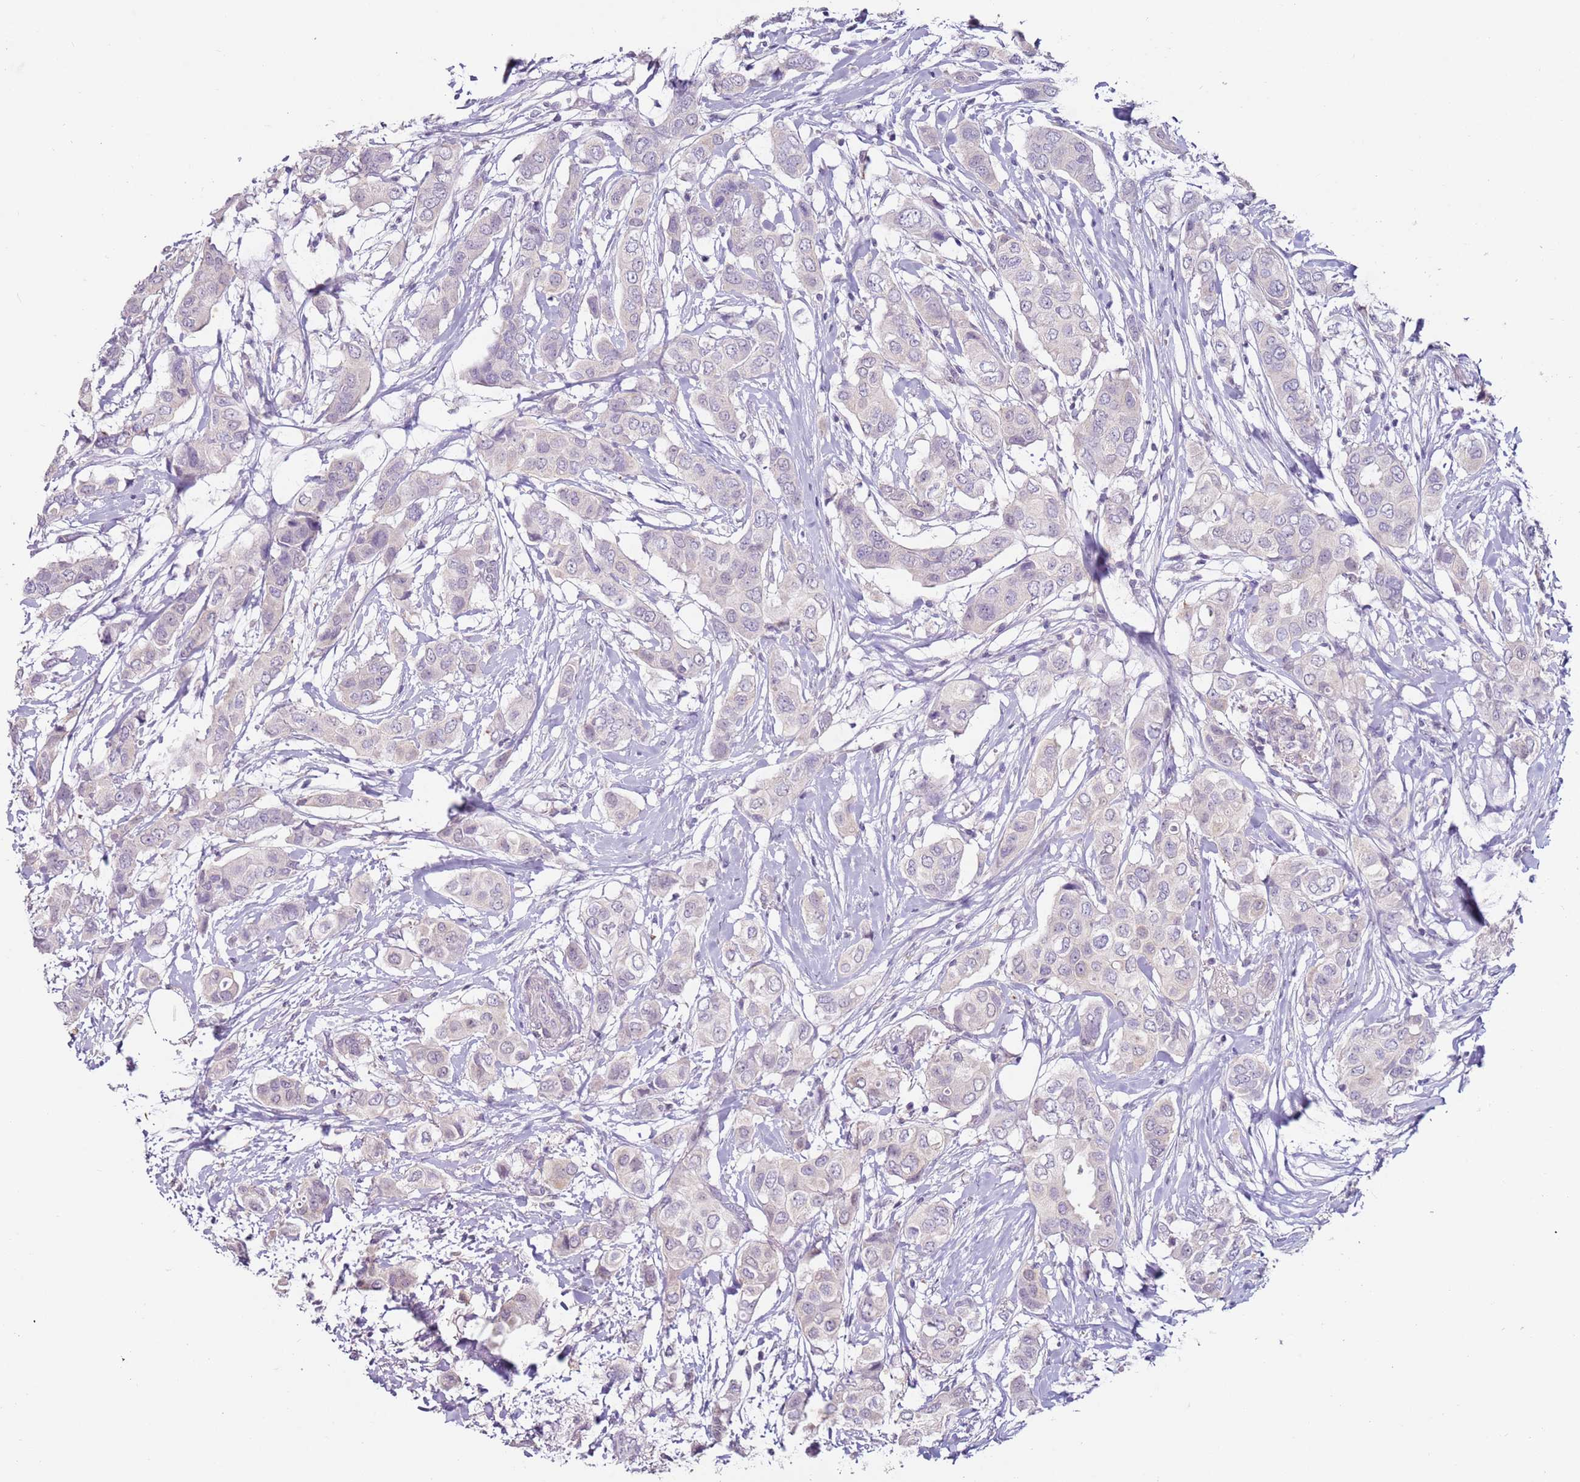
{"staining": {"intensity": "negative", "quantity": "none", "location": "none"}, "tissue": "breast cancer", "cell_type": "Tumor cells", "image_type": "cancer", "snomed": [{"axis": "morphology", "description": "Lobular carcinoma"}, {"axis": "topography", "description": "Breast"}], "caption": "Histopathology image shows no significant protein staining in tumor cells of breast lobular carcinoma.", "gene": "MDH1", "patient": {"sex": "female", "age": 51}}